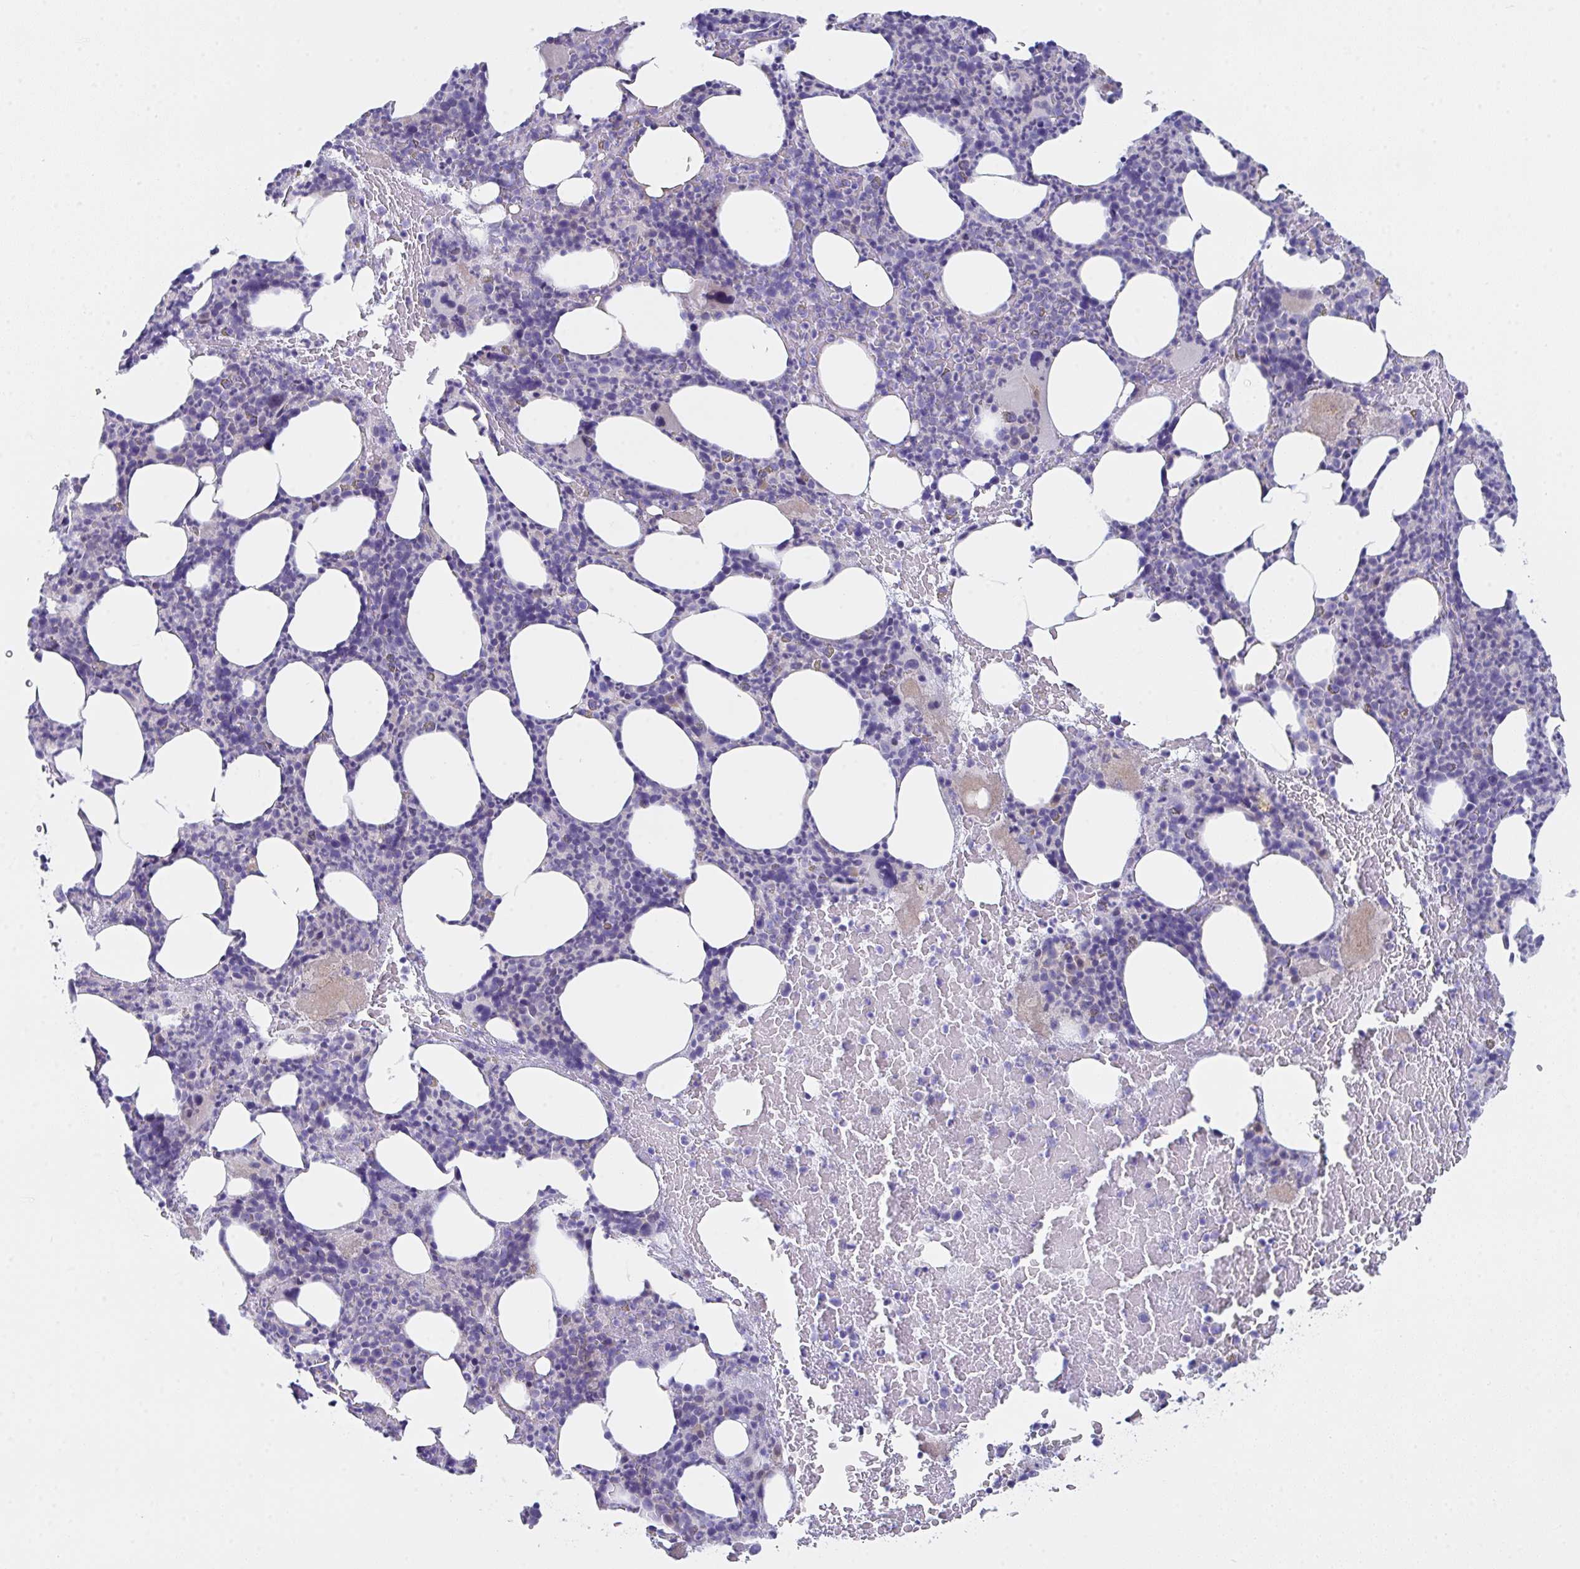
{"staining": {"intensity": "negative", "quantity": "none", "location": "none"}, "tissue": "bone marrow", "cell_type": "Hematopoietic cells", "image_type": "normal", "snomed": [{"axis": "morphology", "description": "Normal tissue, NOS"}, {"axis": "topography", "description": "Bone marrow"}], "caption": "Immunohistochemistry (IHC) of benign bone marrow exhibits no positivity in hematopoietic cells.", "gene": "FBXO47", "patient": {"sex": "female", "age": 59}}